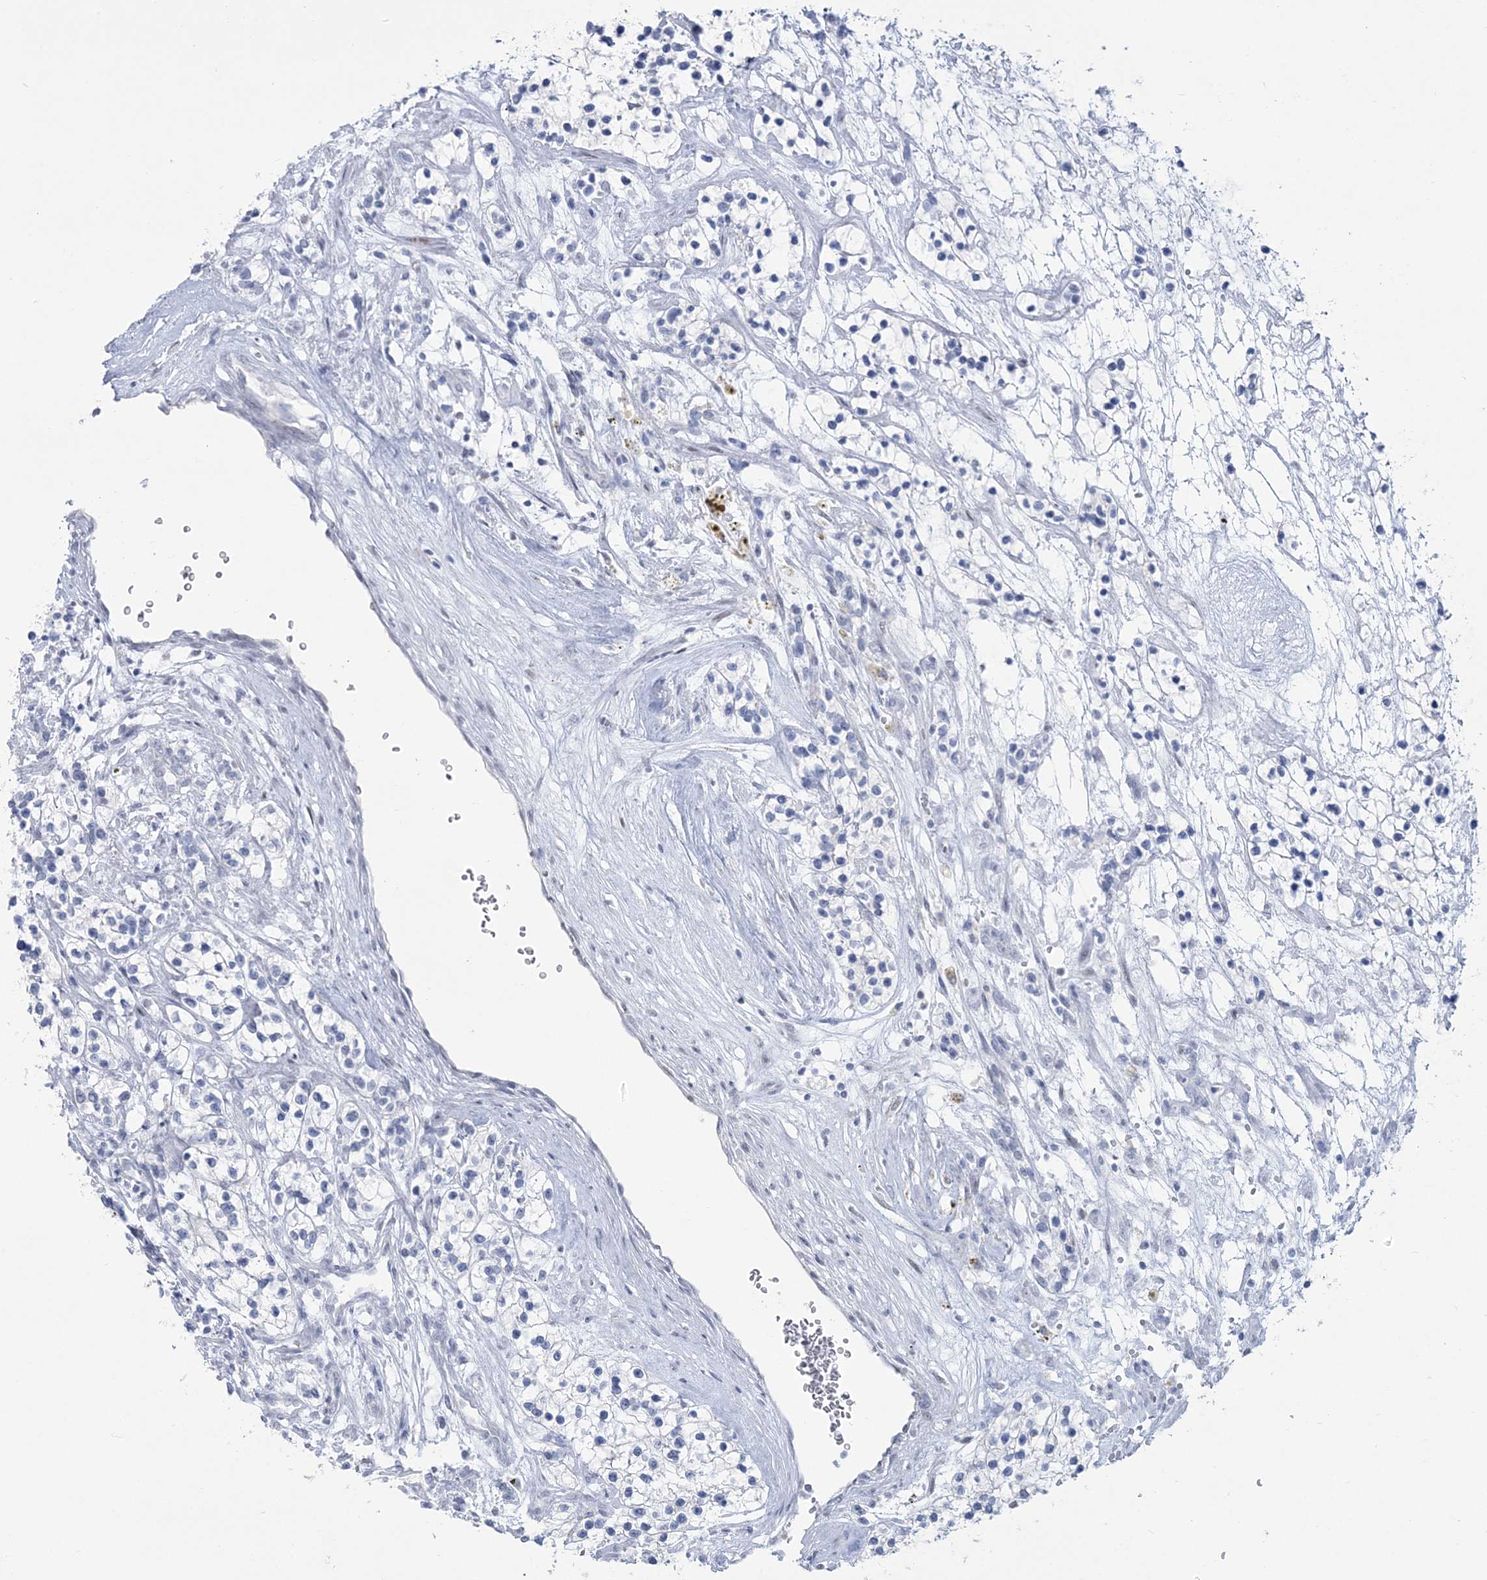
{"staining": {"intensity": "negative", "quantity": "none", "location": "none"}, "tissue": "renal cancer", "cell_type": "Tumor cells", "image_type": "cancer", "snomed": [{"axis": "morphology", "description": "Adenocarcinoma, NOS"}, {"axis": "topography", "description": "Kidney"}], "caption": "A photomicrograph of human renal adenocarcinoma is negative for staining in tumor cells.", "gene": "ZNF843", "patient": {"sex": "female", "age": 57}}